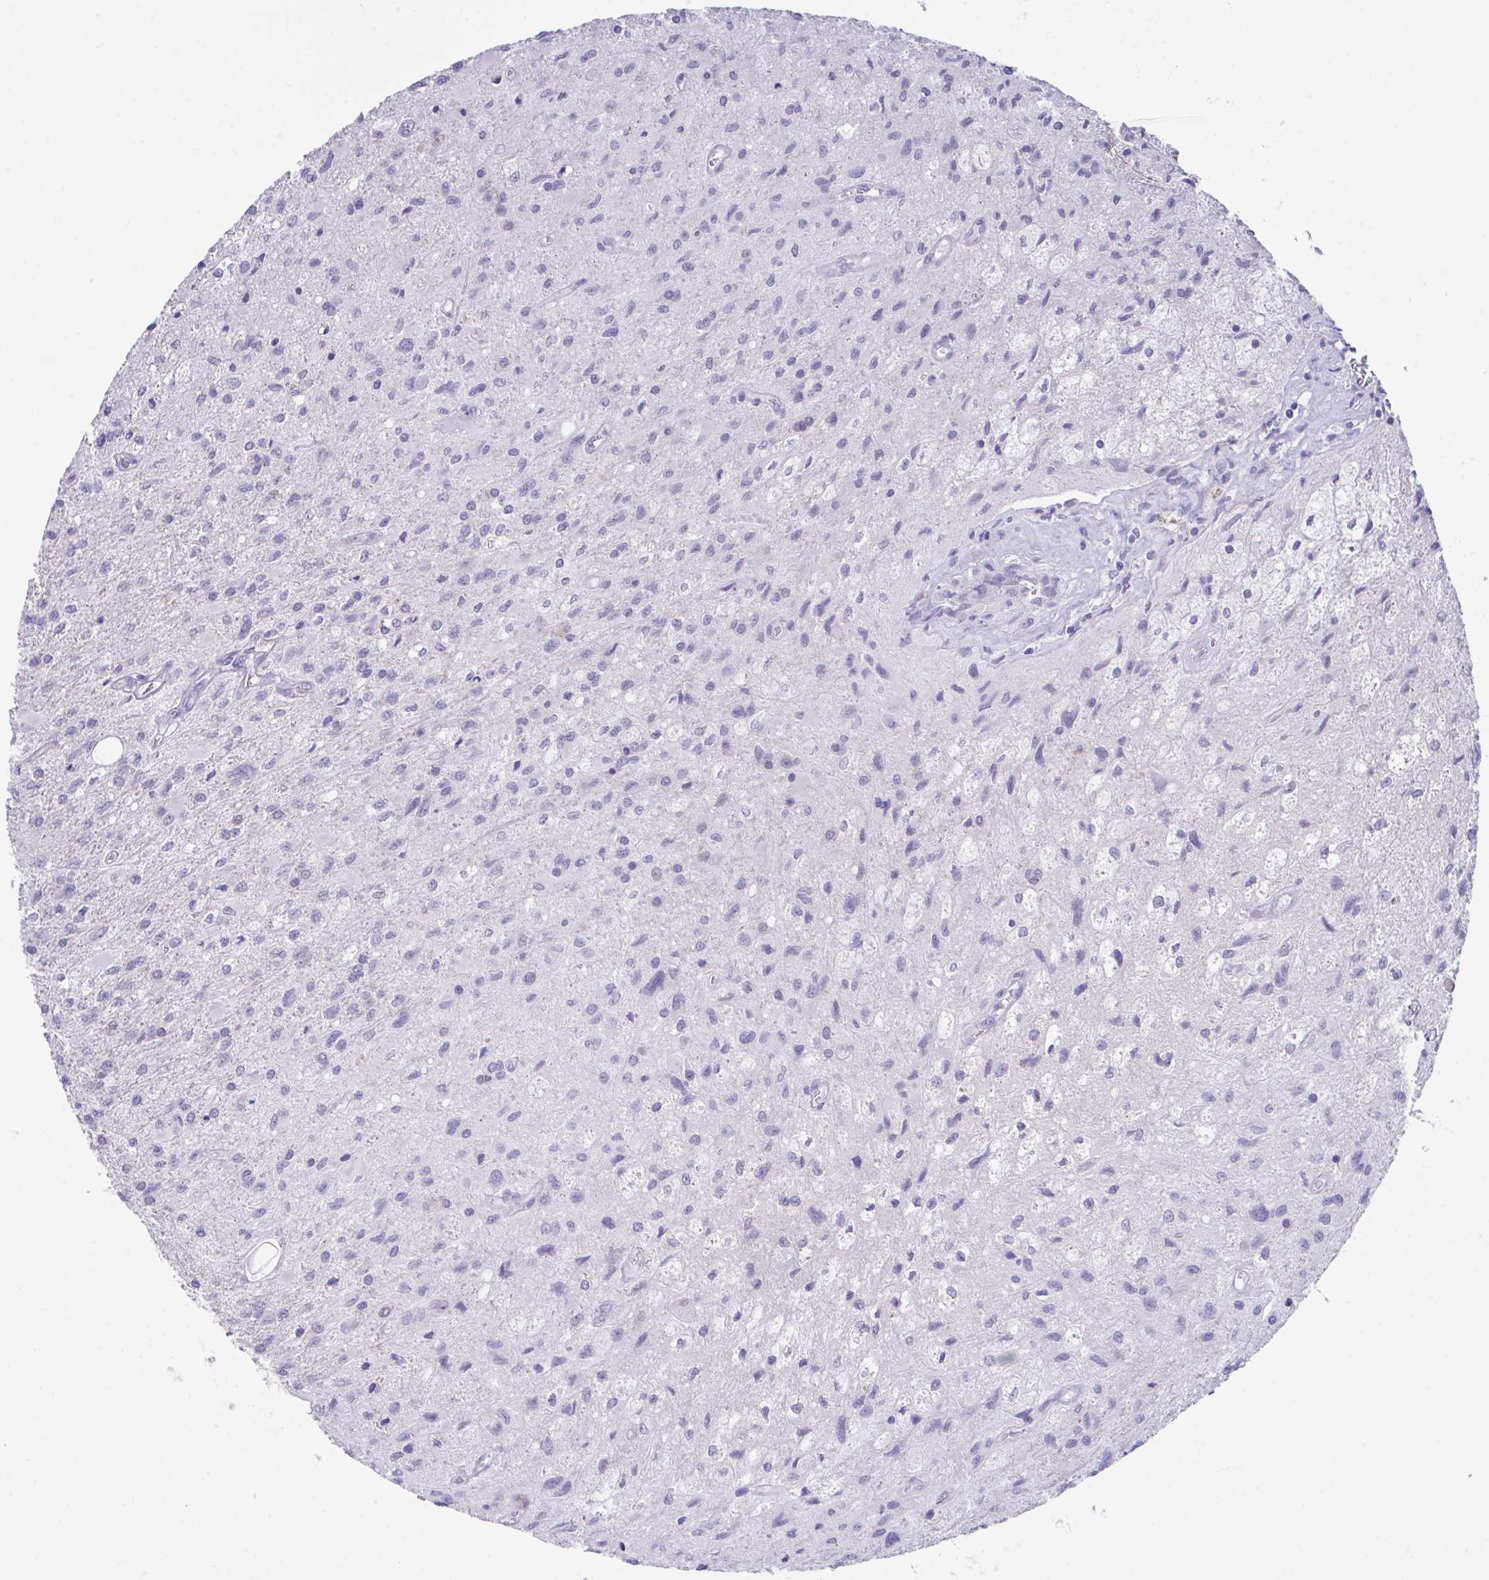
{"staining": {"intensity": "negative", "quantity": "none", "location": "none"}, "tissue": "glioma", "cell_type": "Tumor cells", "image_type": "cancer", "snomed": [{"axis": "morphology", "description": "Glioma, malignant, High grade"}, {"axis": "topography", "description": "Brain"}], "caption": "Image shows no significant protein positivity in tumor cells of high-grade glioma (malignant). Nuclei are stained in blue.", "gene": "HOXB4", "patient": {"sex": "female", "age": 70}}